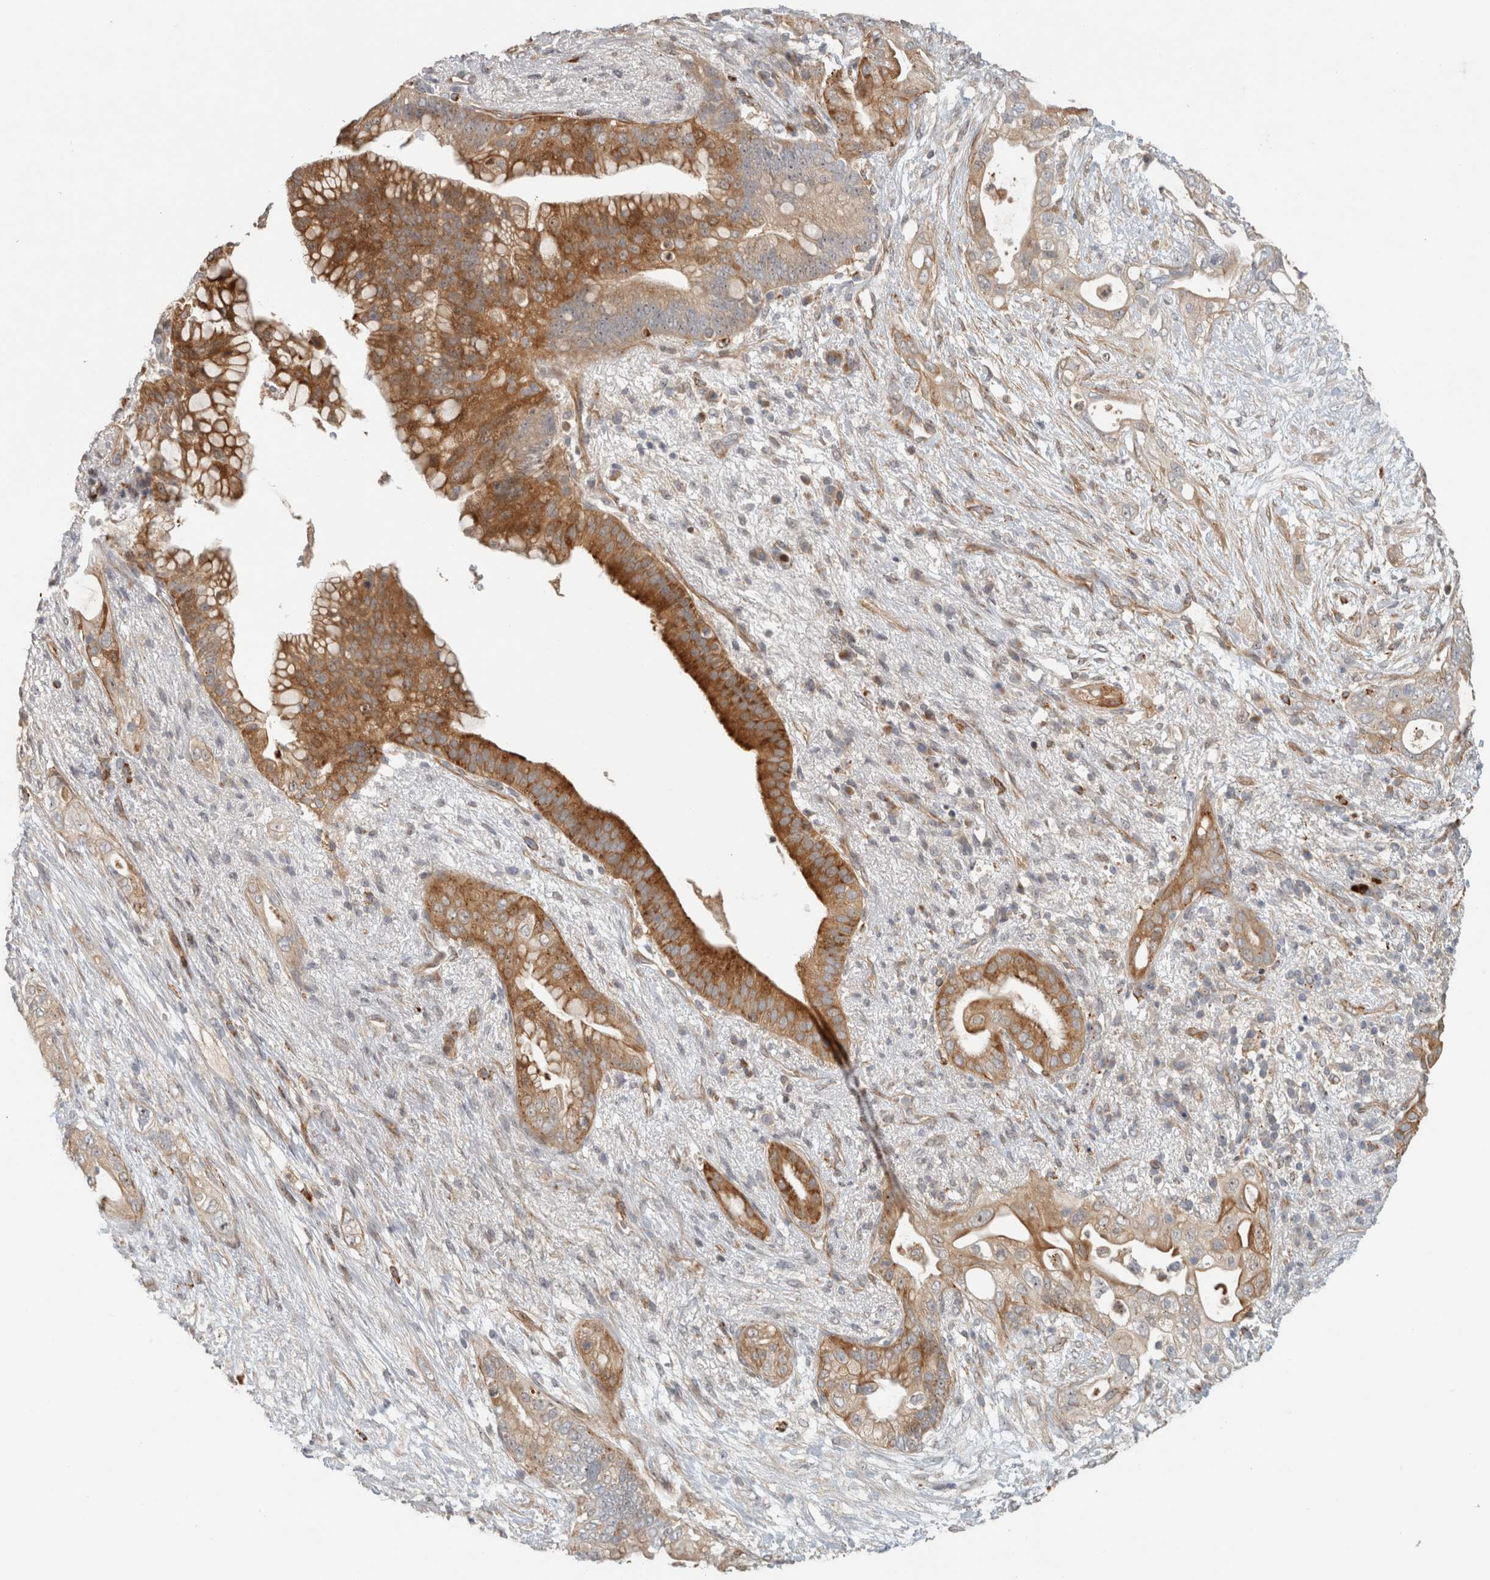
{"staining": {"intensity": "strong", "quantity": ">75%", "location": "cytoplasmic/membranous"}, "tissue": "pancreatic cancer", "cell_type": "Tumor cells", "image_type": "cancer", "snomed": [{"axis": "morphology", "description": "Adenocarcinoma, NOS"}, {"axis": "topography", "description": "Pancreas"}], "caption": "Human pancreatic cancer (adenocarcinoma) stained with a brown dye demonstrates strong cytoplasmic/membranous positive positivity in about >75% of tumor cells.", "gene": "SIPA1L2", "patient": {"sex": "male", "age": 53}}